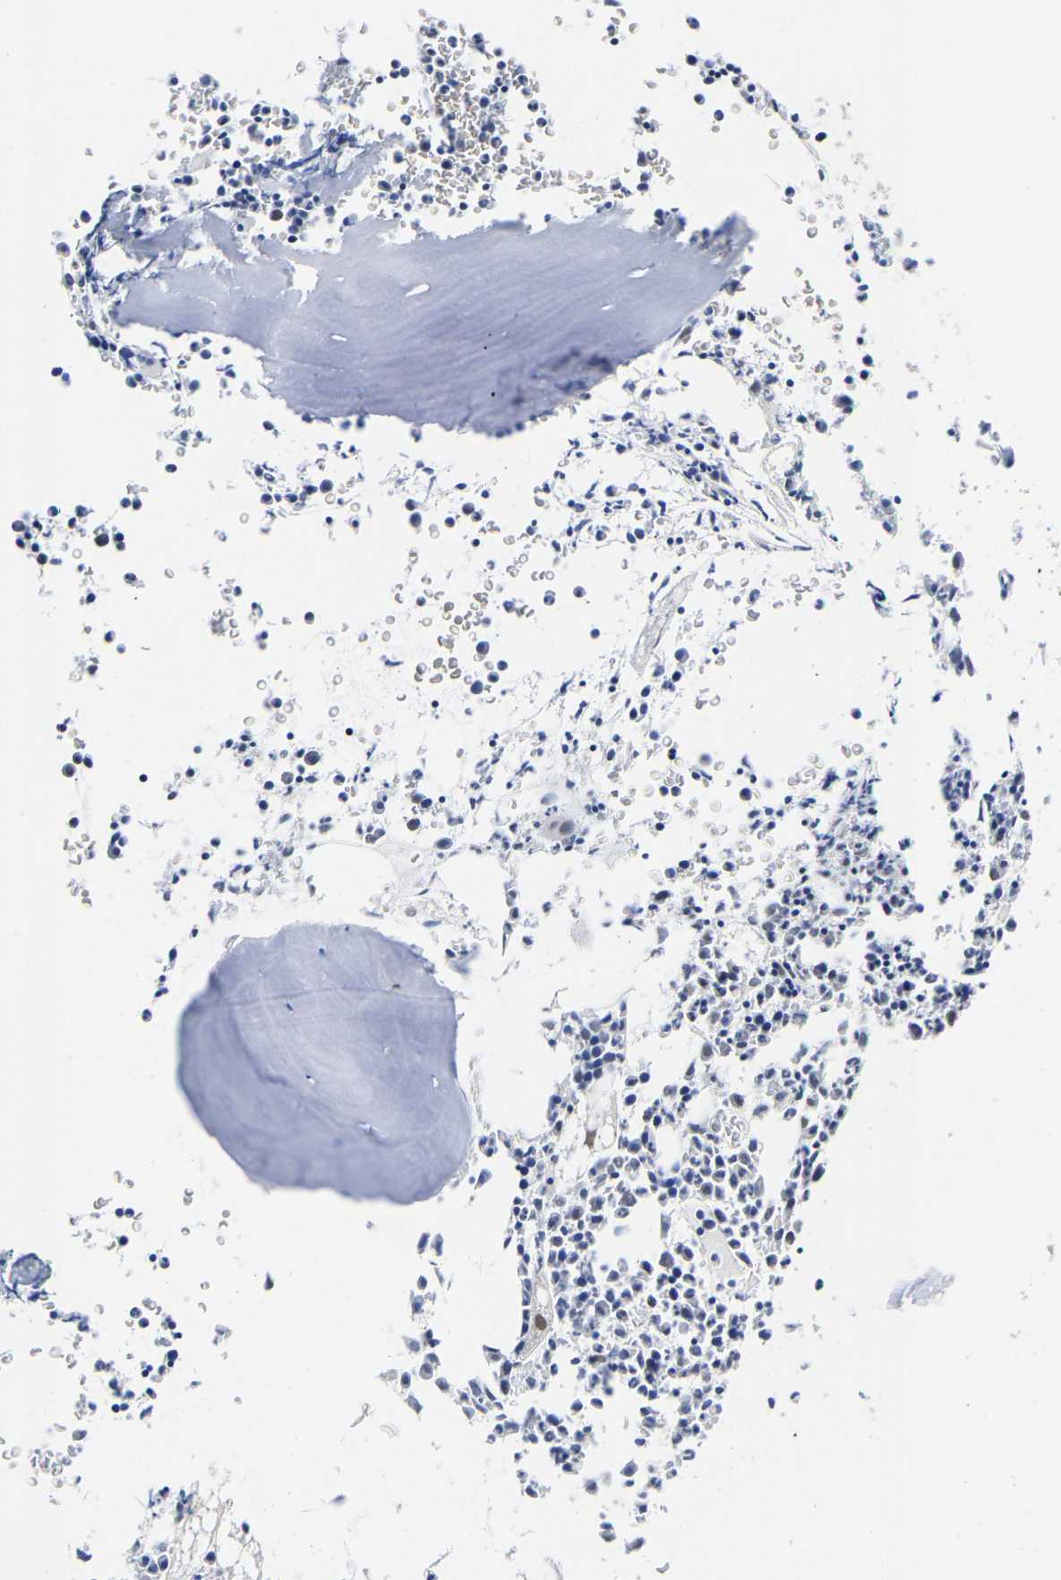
{"staining": {"intensity": "strong", "quantity": "<25%", "location": "nuclear"}, "tissue": "bone marrow", "cell_type": "Hematopoietic cells", "image_type": "normal", "snomed": [{"axis": "morphology", "description": "Normal tissue, NOS"}, {"axis": "morphology", "description": "Inflammation, NOS"}, {"axis": "topography", "description": "Bone marrow"}], "caption": "High-magnification brightfield microscopy of unremarkable bone marrow stained with DAB (brown) and counterstained with hematoxylin (blue). hematopoietic cells exhibit strong nuclear expression is identified in about<25% of cells.", "gene": "PTRHD1", "patient": {"sex": "female", "age": 40}}